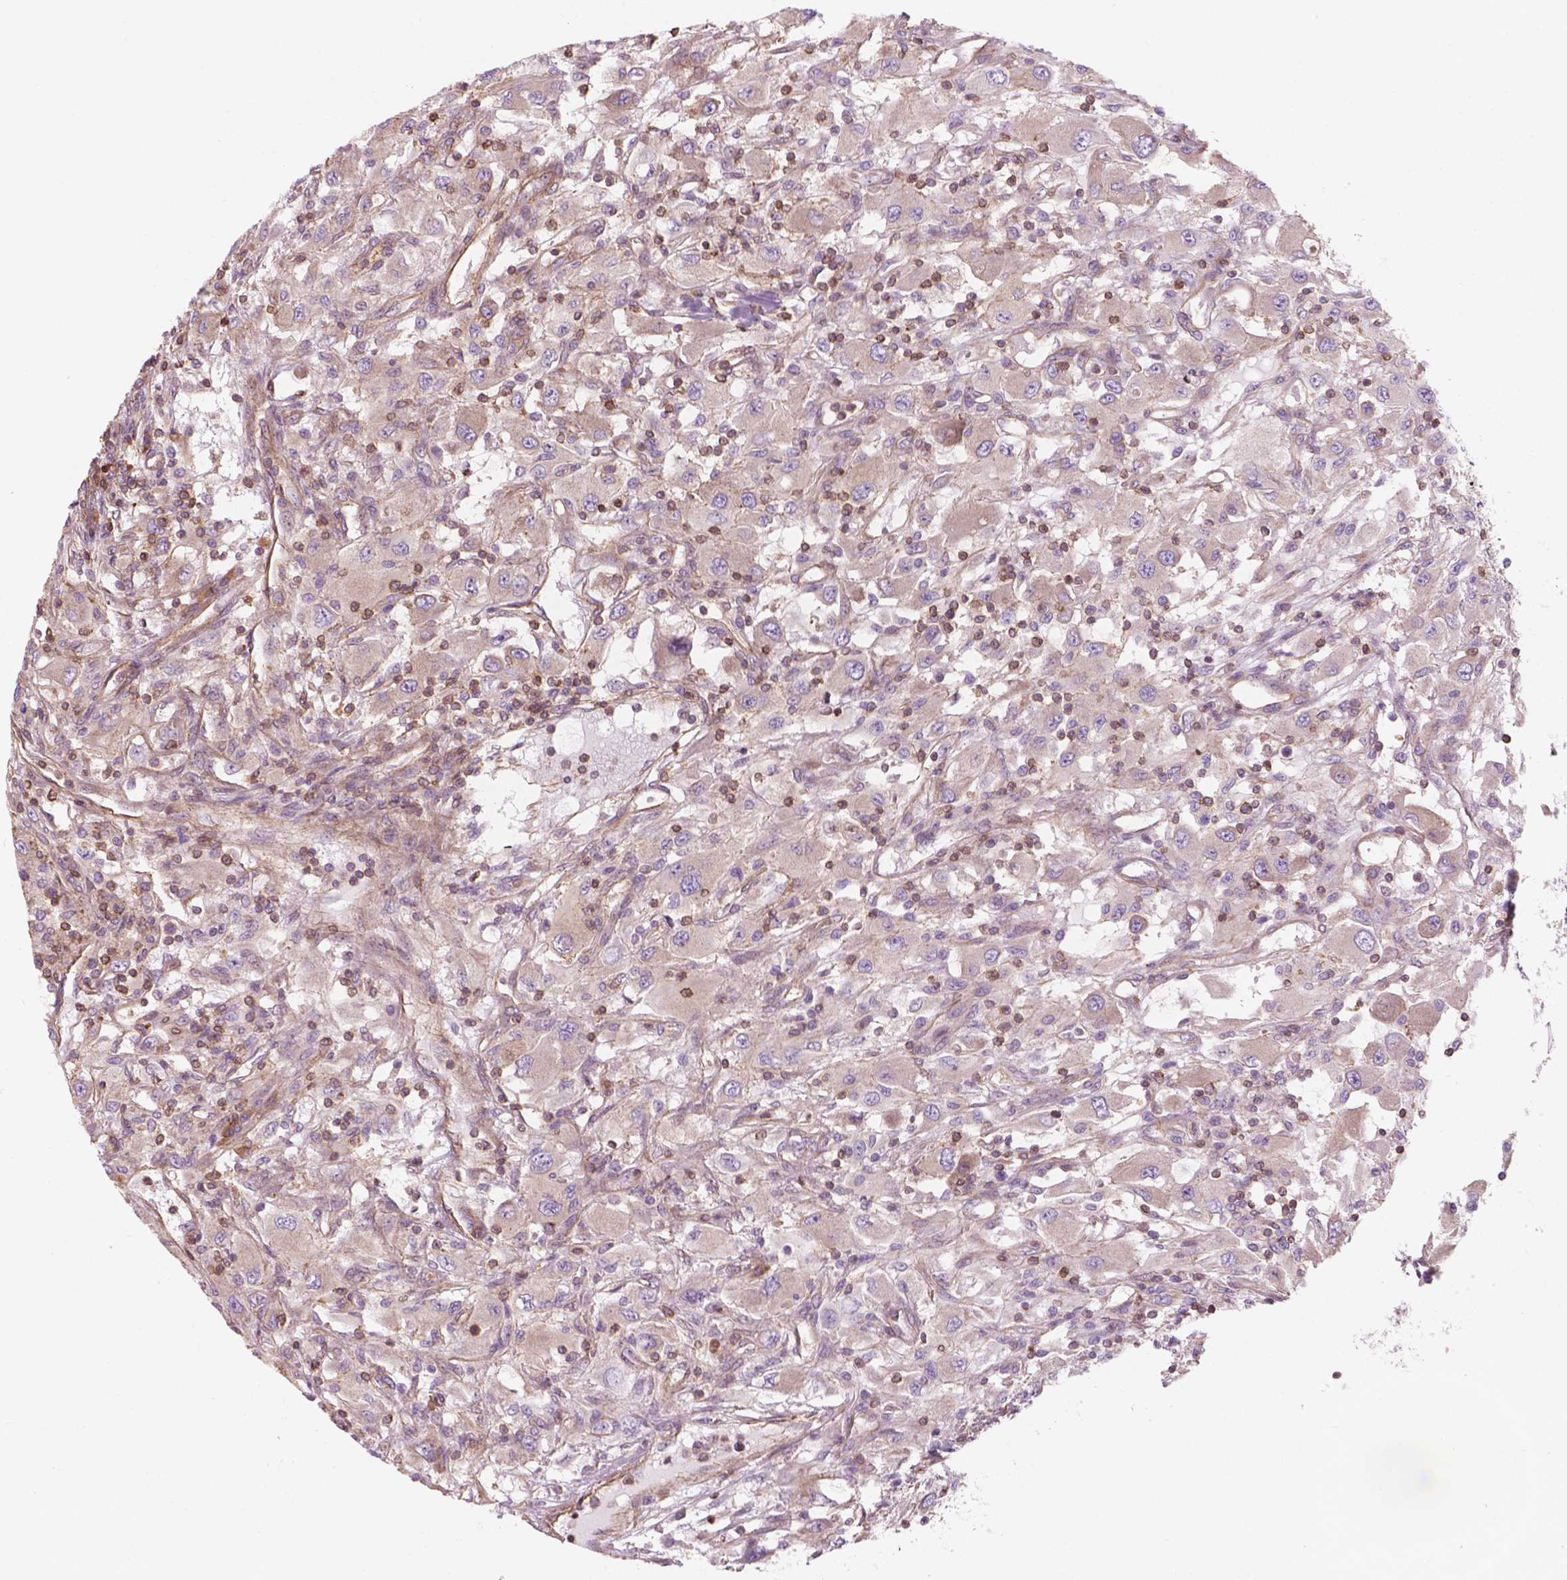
{"staining": {"intensity": "negative", "quantity": "none", "location": "none"}, "tissue": "renal cancer", "cell_type": "Tumor cells", "image_type": "cancer", "snomed": [{"axis": "morphology", "description": "Adenocarcinoma, NOS"}, {"axis": "topography", "description": "Kidney"}], "caption": "Immunohistochemical staining of human renal adenocarcinoma reveals no significant expression in tumor cells.", "gene": "SURF4", "patient": {"sex": "female", "age": 67}}